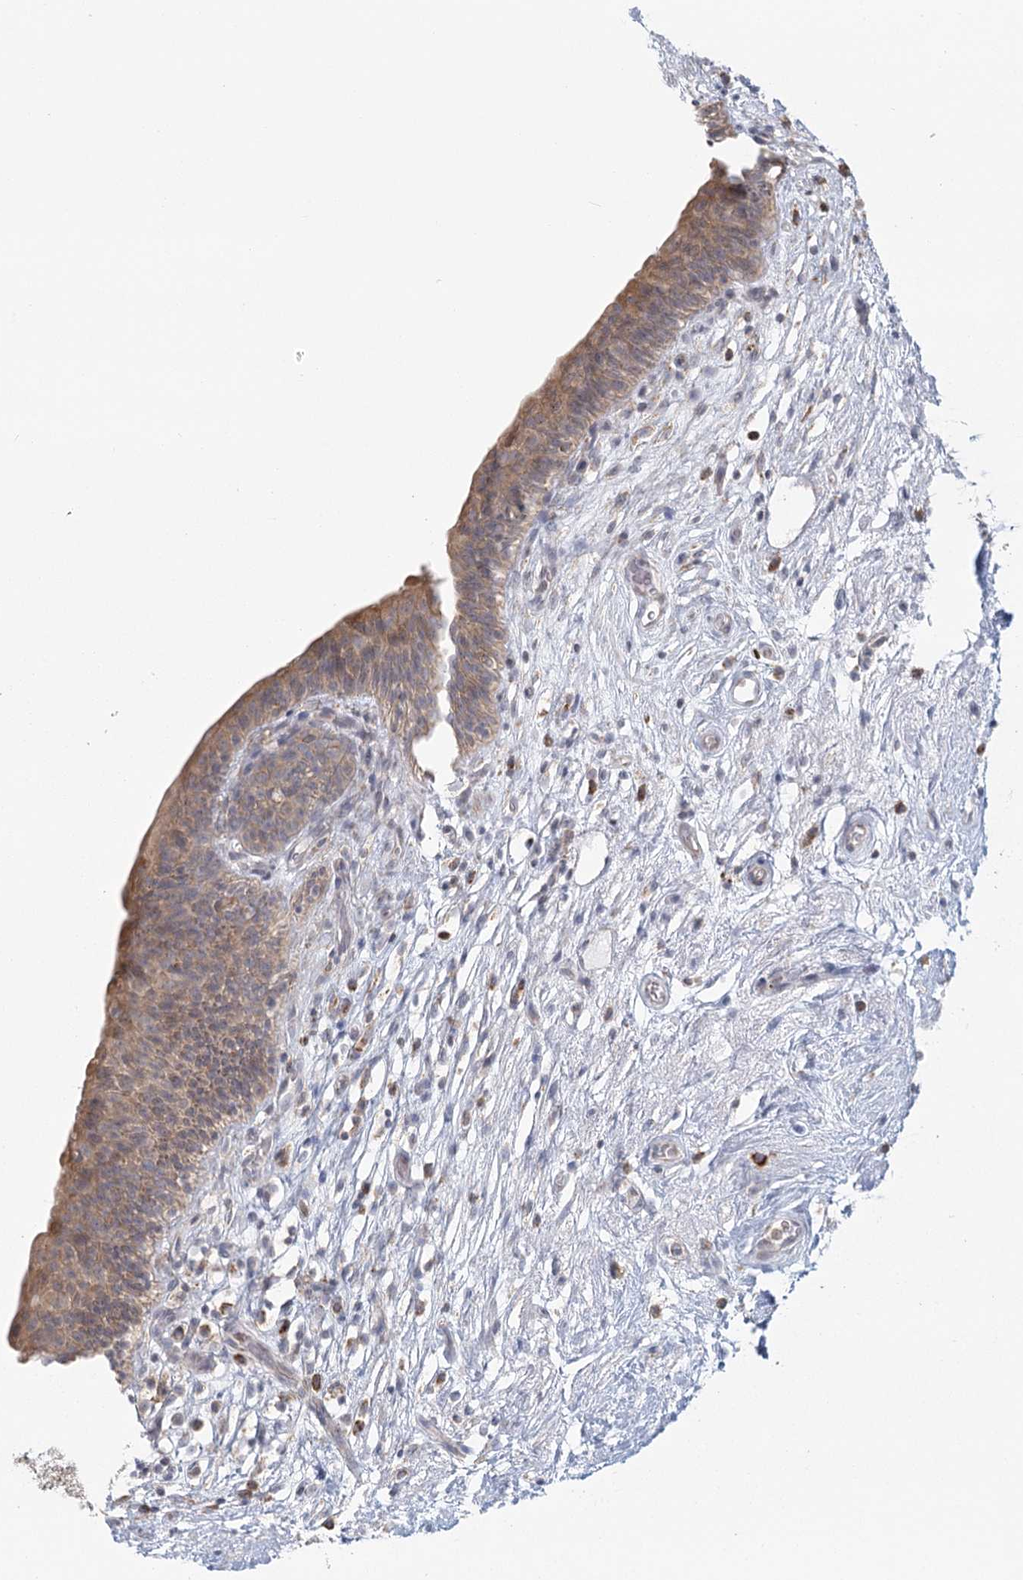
{"staining": {"intensity": "moderate", "quantity": "25%-75%", "location": "cytoplasmic/membranous"}, "tissue": "urinary bladder", "cell_type": "Urothelial cells", "image_type": "normal", "snomed": [{"axis": "morphology", "description": "Normal tissue, NOS"}, {"axis": "topography", "description": "Urinary bladder"}], "caption": "Urinary bladder stained for a protein demonstrates moderate cytoplasmic/membranous positivity in urothelial cells. Ihc stains the protein in brown and the nuclei are stained blue.", "gene": "LACTB", "patient": {"sex": "male", "age": 83}}